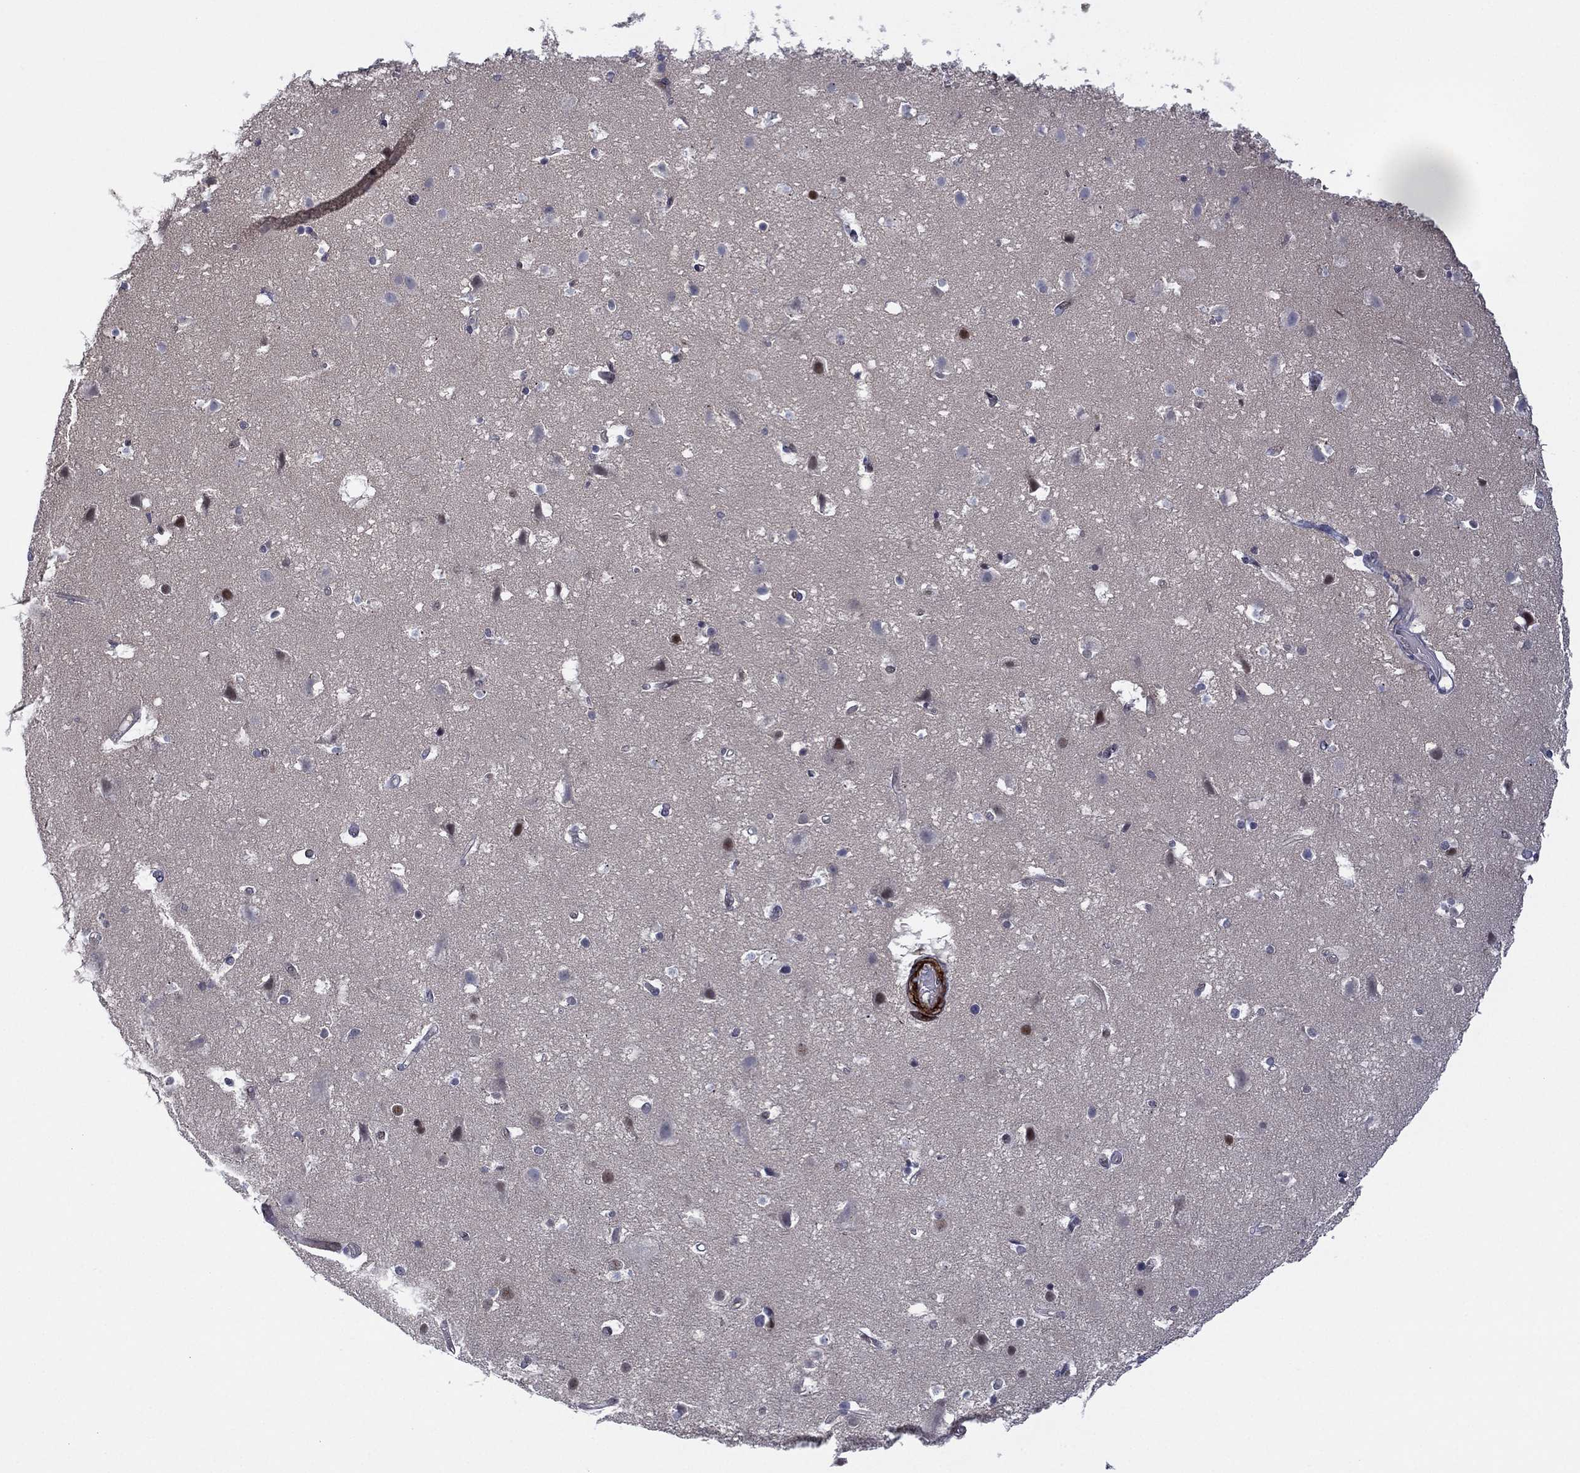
{"staining": {"intensity": "strong", "quantity": ">75%", "location": "cytoplasmic/membranous"}, "tissue": "cerebral cortex", "cell_type": "Endothelial cells", "image_type": "normal", "snomed": [{"axis": "morphology", "description": "Normal tissue, NOS"}, {"axis": "topography", "description": "Cerebral cortex"}], "caption": "The histopathology image shows staining of benign cerebral cortex, revealing strong cytoplasmic/membranous protein staining (brown color) within endothelial cells. (DAB (3,3'-diaminobenzidine) IHC with brightfield microscopy, high magnification).", "gene": "GSE1", "patient": {"sex": "female", "age": 52}}